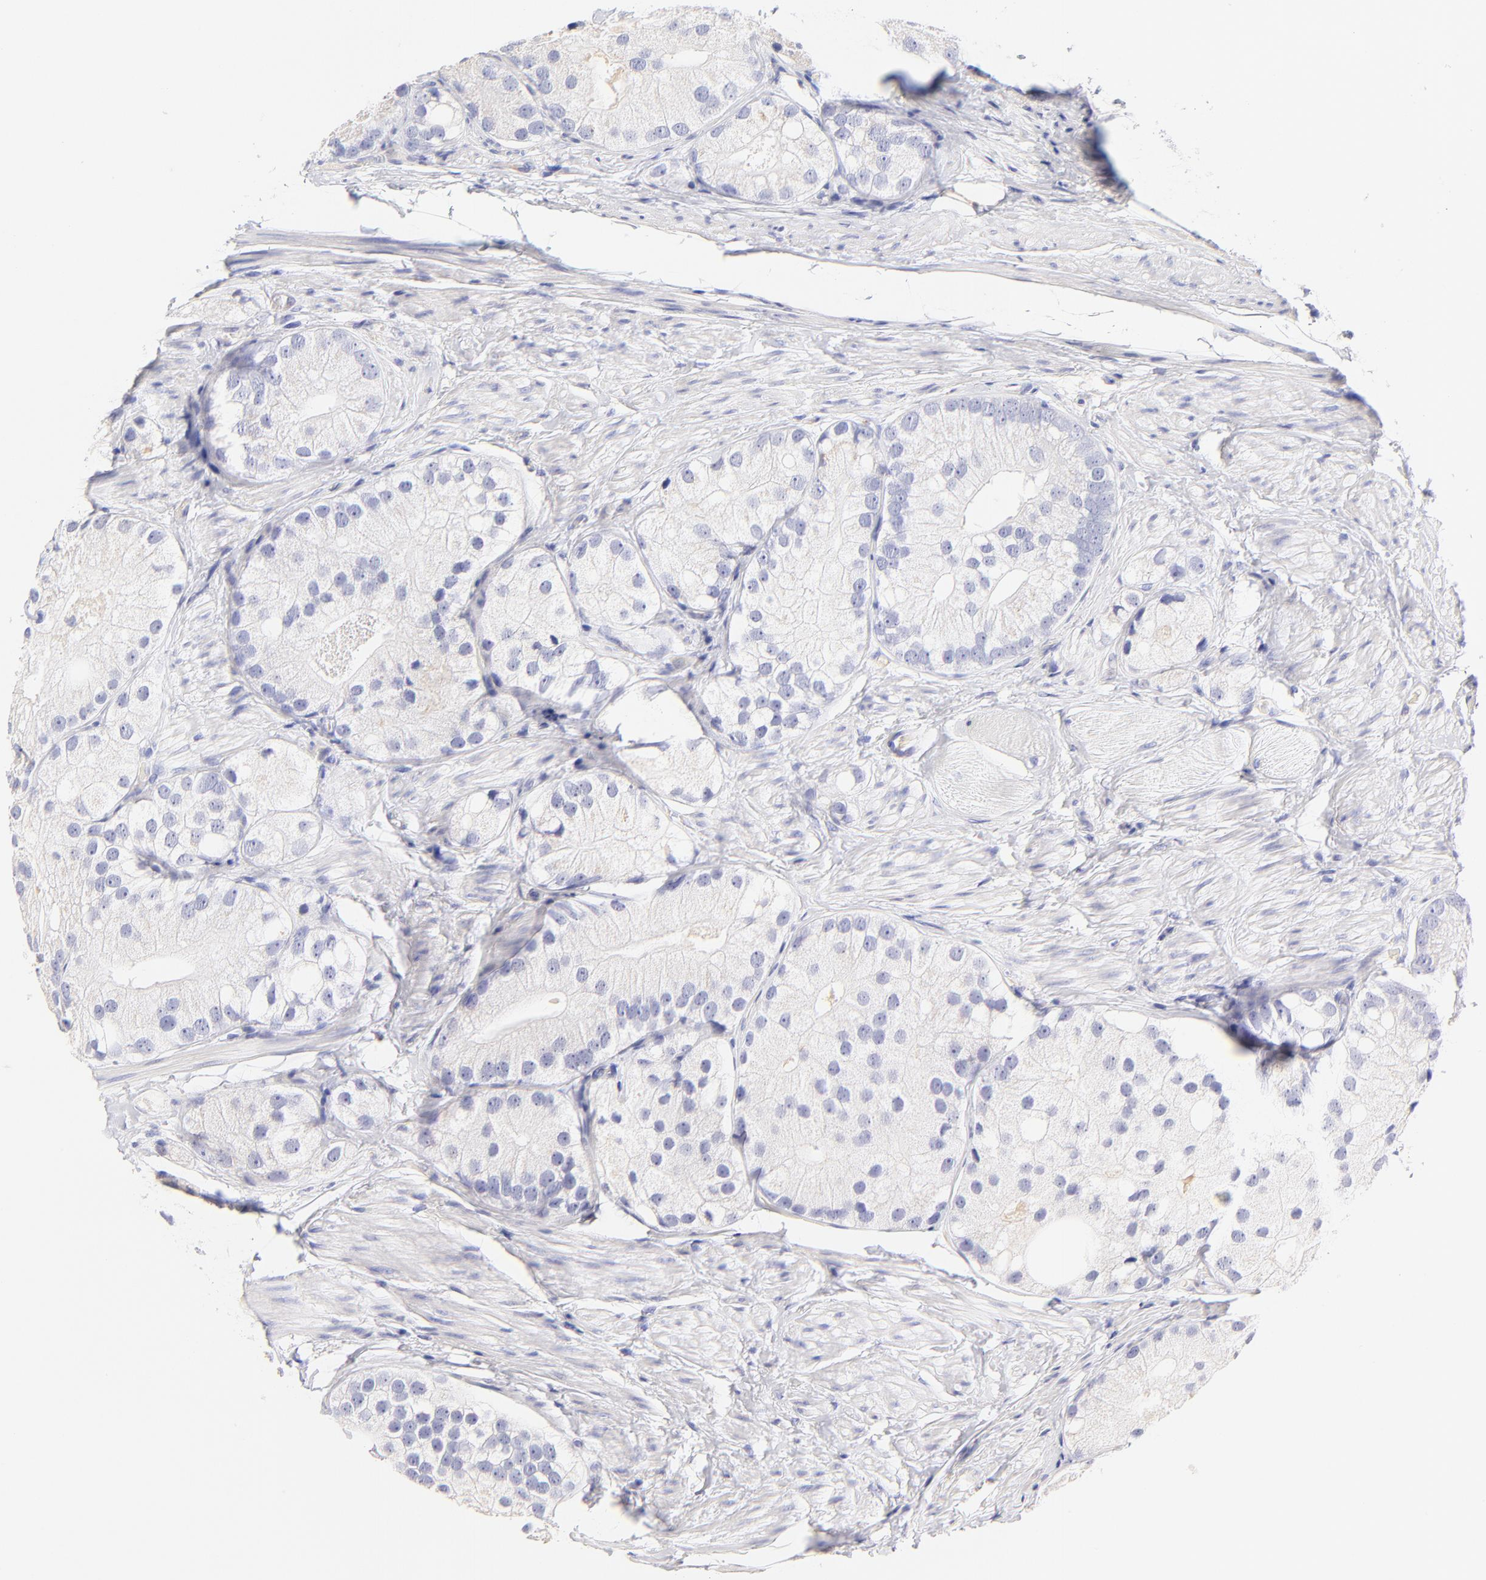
{"staining": {"intensity": "negative", "quantity": "none", "location": "none"}, "tissue": "prostate cancer", "cell_type": "Tumor cells", "image_type": "cancer", "snomed": [{"axis": "morphology", "description": "Adenocarcinoma, Low grade"}, {"axis": "topography", "description": "Prostate"}], "caption": "Immunohistochemical staining of human prostate low-grade adenocarcinoma shows no significant positivity in tumor cells. The staining was performed using DAB to visualize the protein expression in brown, while the nuclei were stained in blue with hematoxylin (Magnification: 20x).", "gene": "ASB9", "patient": {"sex": "male", "age": 69}}